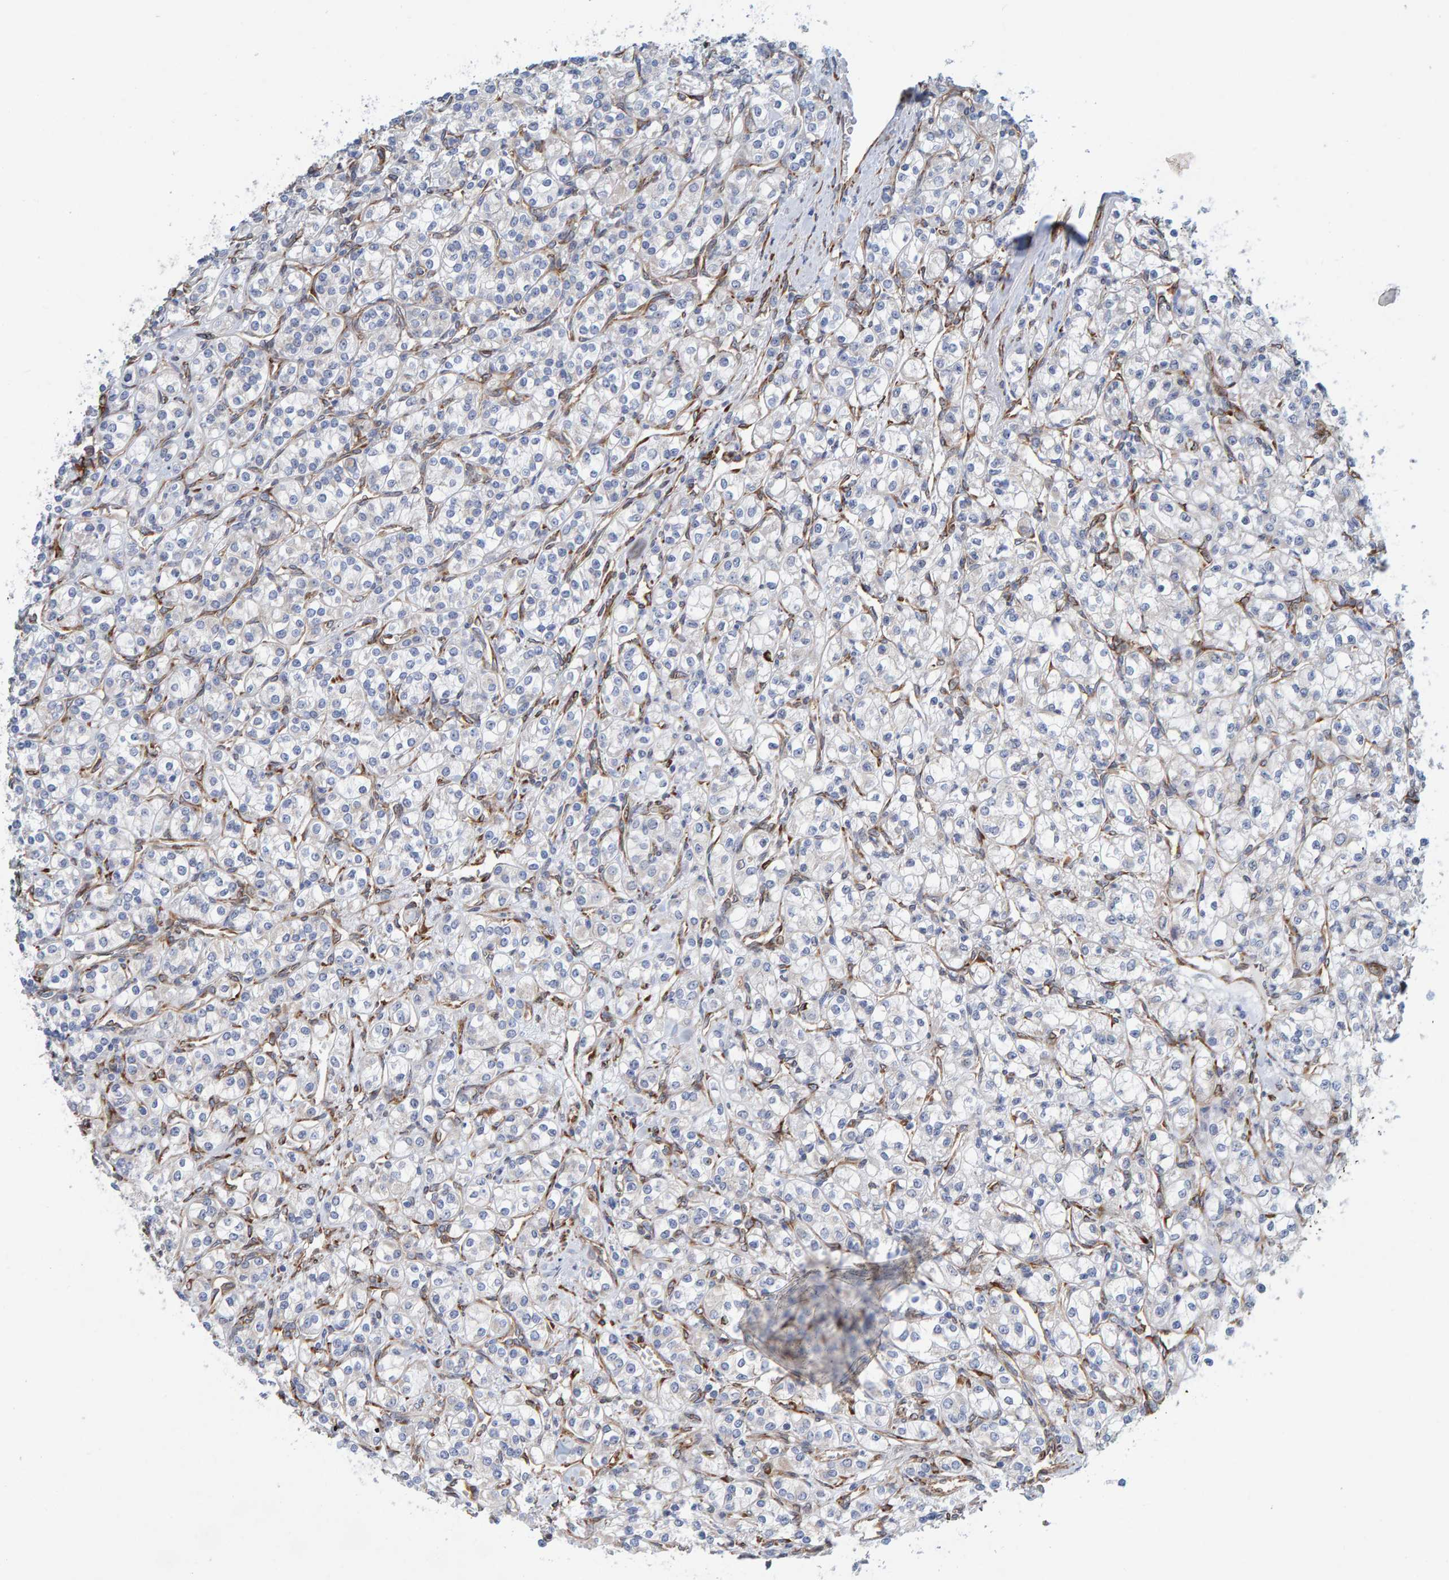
{"staining": {"intensity": "negative", "quantity": "none", "location": "none"}, "tissue": "renal cancer", "cell_type": "Tumor cells", "image_type": "cancer", "snomed": [{"axis": "morphology", "description": "Adenocarcinoma, NOS"}, {"axis": "topography", "description": "Kidney"}], "caption": "Immunohistochemistry of adenocarcinoma (renal) displays no expression in tumor cells.", "gene": "MMP16", "patient": {"sex": "male", "age": 77}}